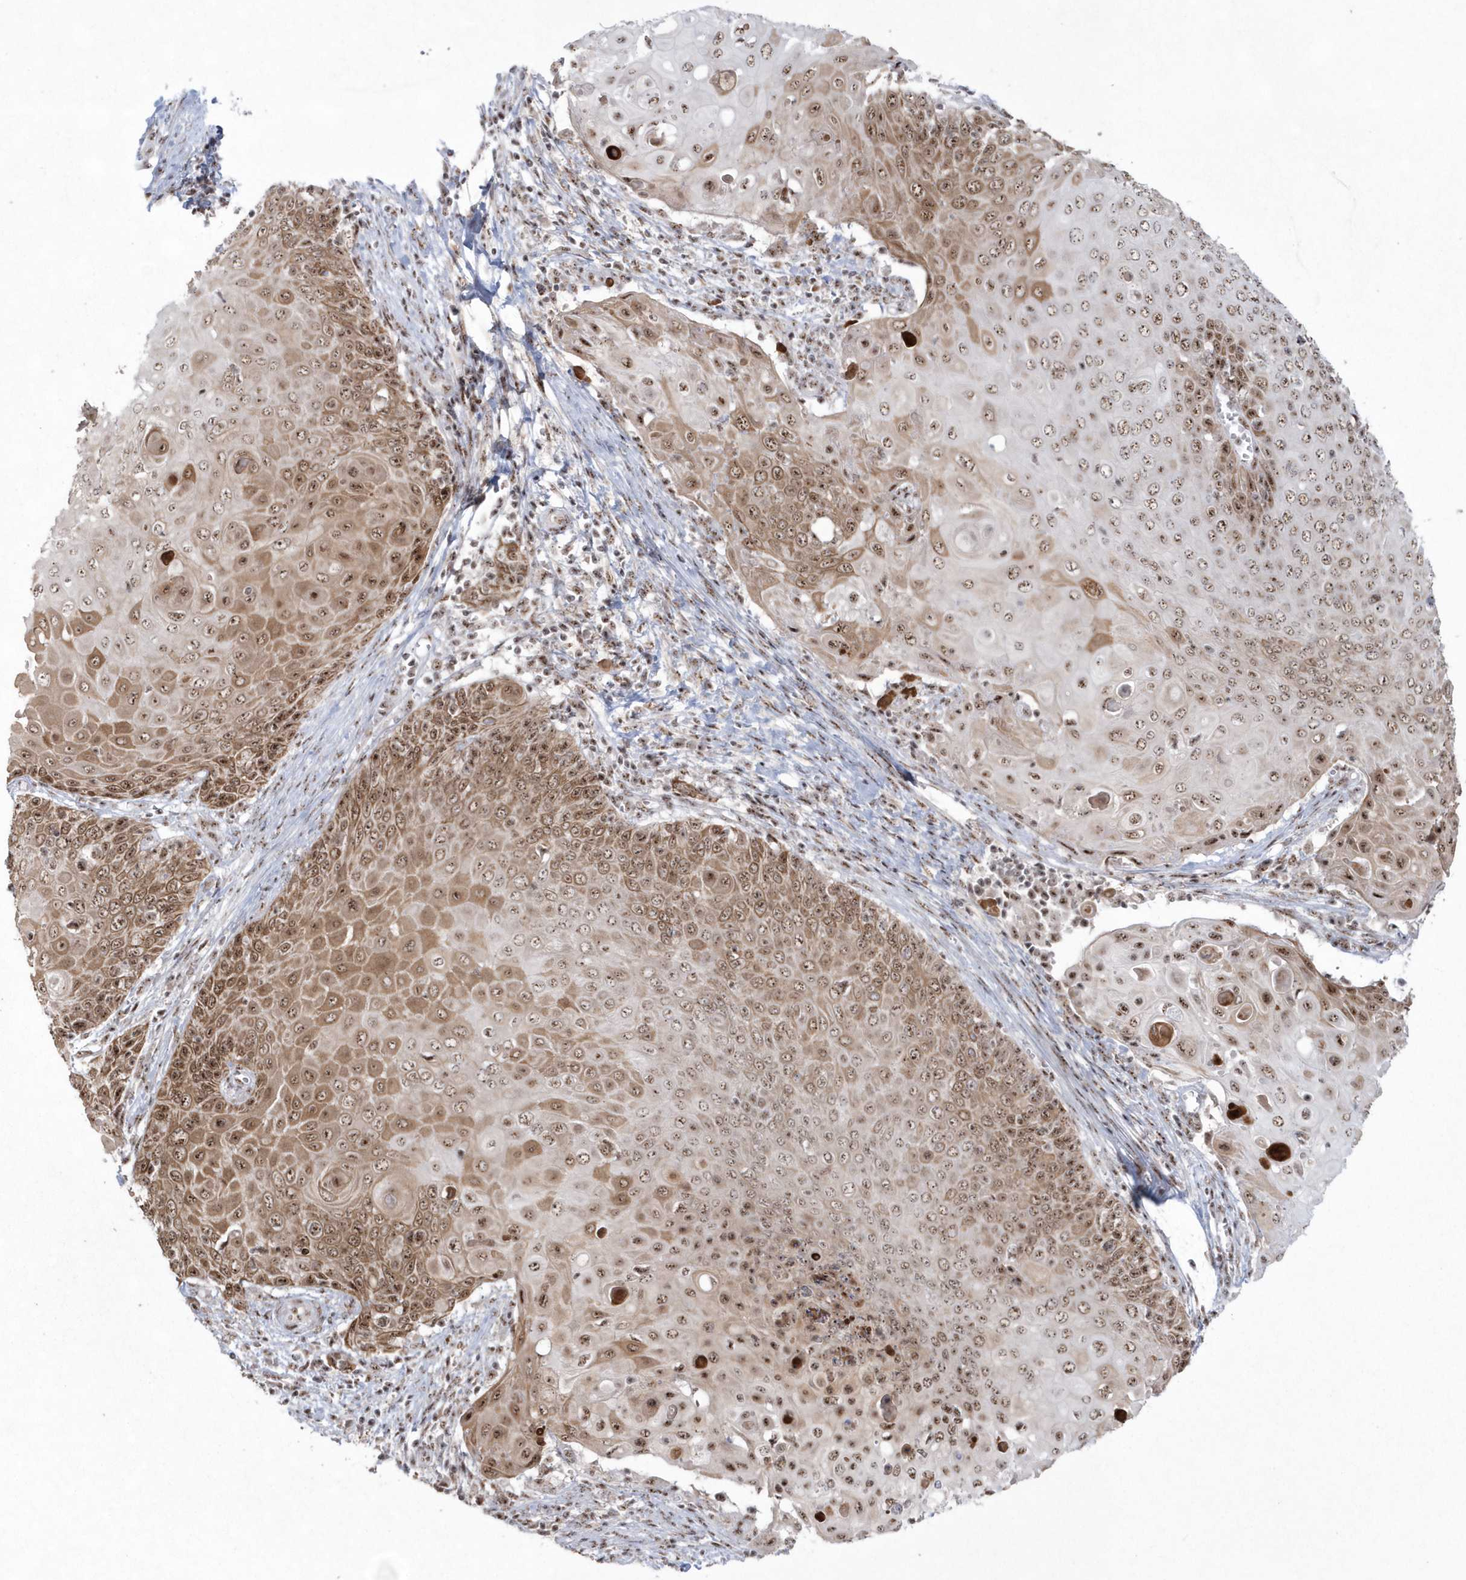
{"staining": {"intensity": "moderate", "quantity": ">75%", "location": "cytoplasmic/membranous,nuclear"}, "tissue": "cervical cancer", "cell_type": "Tumor cells", "image_type": "cancer", "snomed": [{"axis": "morphology", "description": "Squamous cell carcinoma, NOS"}, {"axis": "topography", "description": "Cervix"}], "caption": "A brown stain highlights moderate cytoplasmic/membranous and nuclear staining of a protein in human cervical cancer tumor cells. (brown staining indicates protein expression, while blue staining denotes nuclei).", "gene": "KDM6B", "patient": {"sex": "female", "age": 39}}